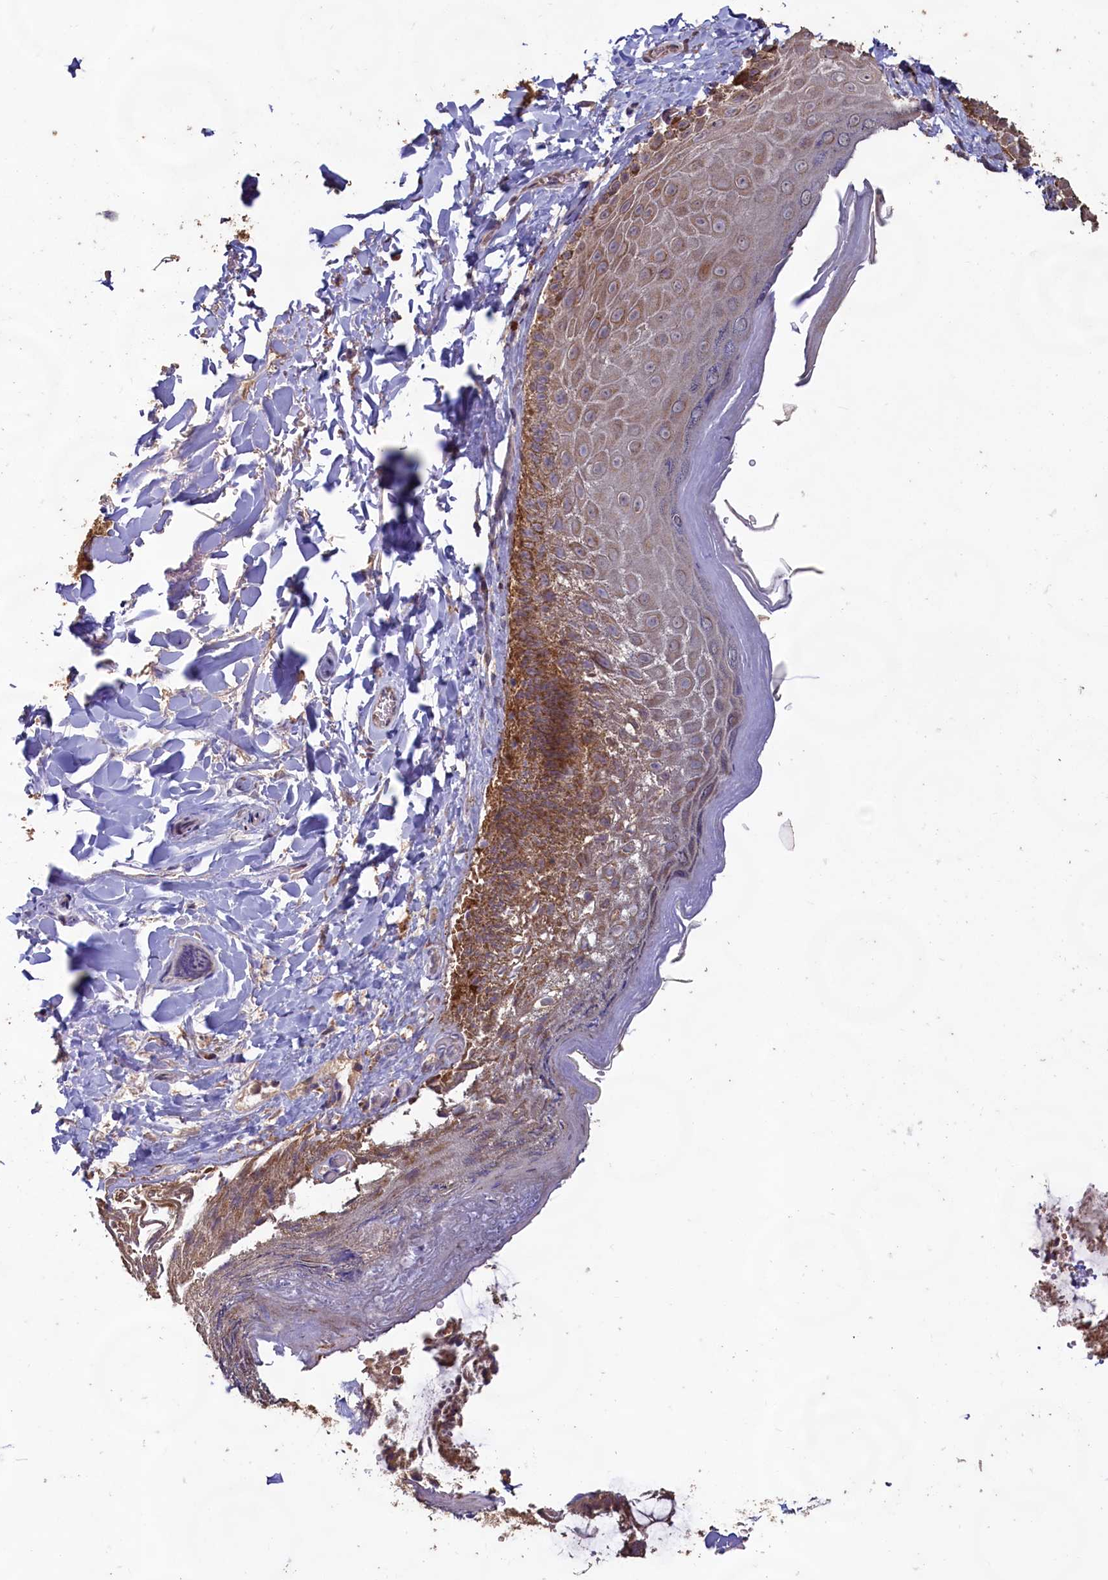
{"staining": {"intensity": "moderate", "quantity": "<25%", "location": "cytoplasmic/membranous"}, "tissue": "skin", "cell_type": "Epidermal cells", "image_type": "normal", "snomed": [{"axis": "morphology", "description": "Normal tissue, NOS"}, {"axis": "topography", "description": "Anal"}], "caption": "The immunohistochemical stain shows moderate cytoplasmic/membranous positivity in epidermal cells of benign skin. (Stains: DAB in brown, nuclei in blue, Microscopy: brightfield microscopy at high magnification).", "gene": "FUNDC1", "patient": {"sex": "male", "age": 44}}